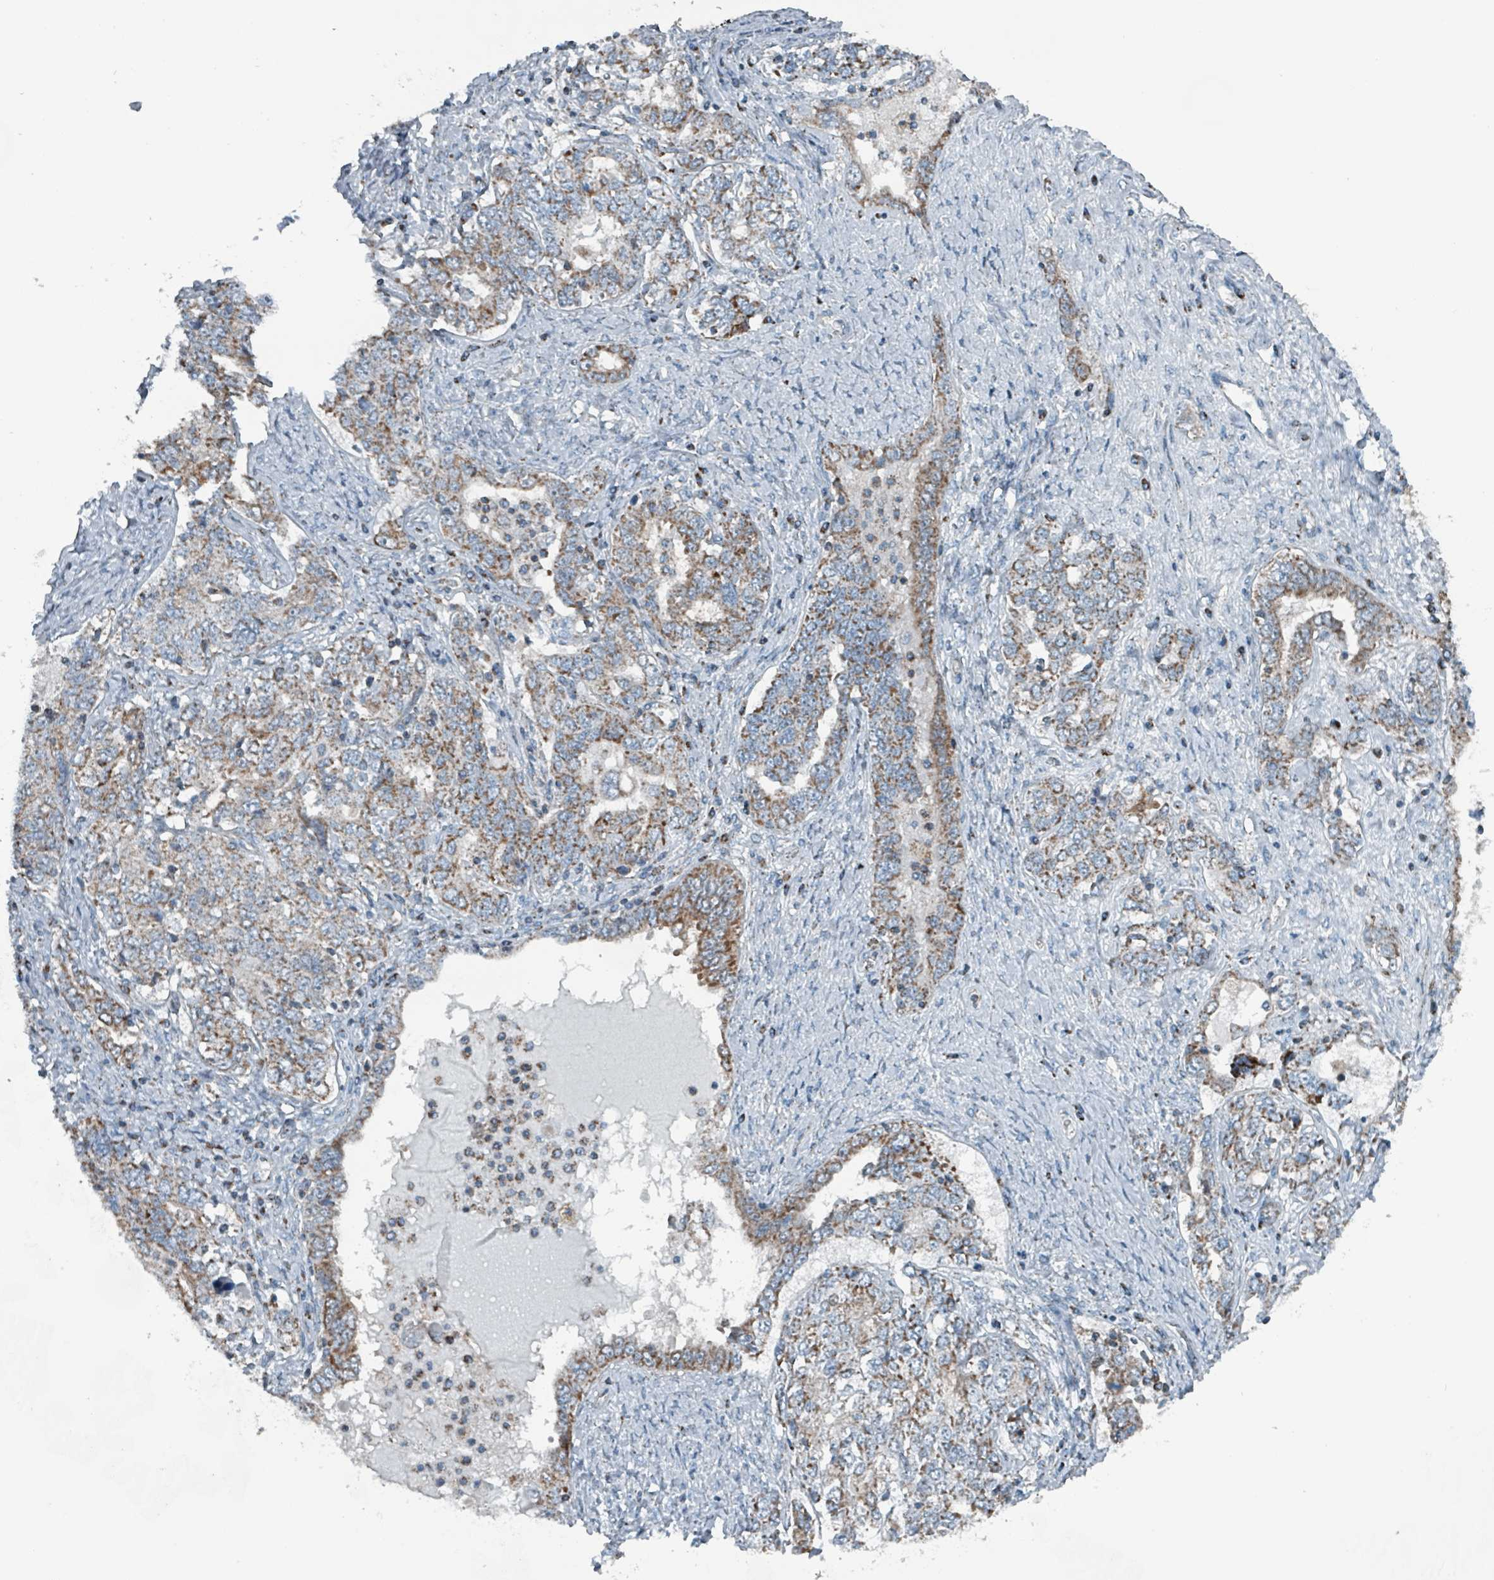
{"staining": {"intensity": "moderate", "quantity": ">75%", "location": "cytoplasmic/membranous"}, "tissue": "ovarian cancer", "cell_type": "Tumor cells", "image_type": "cancer", "snomed": [{"axis": "morphology", "description": "Carcinoma, endometroid"}, {"axis": "topography", "description": "Ovary"}], "caption": "A high-resolution histopathology image shows immunohistochemistry staining of ovarian endometroid carcinoma, which demonstrates moderate cytoplasmic/membranous positivity in approximately >75% of tumor cells. The staining is performed using DAB brown chromogen to label protein expression. The nuclei are counter-stained blue using hematoxylin.", "gene": "ABHD18", "patient": {"sex": "female", "age": 62}}